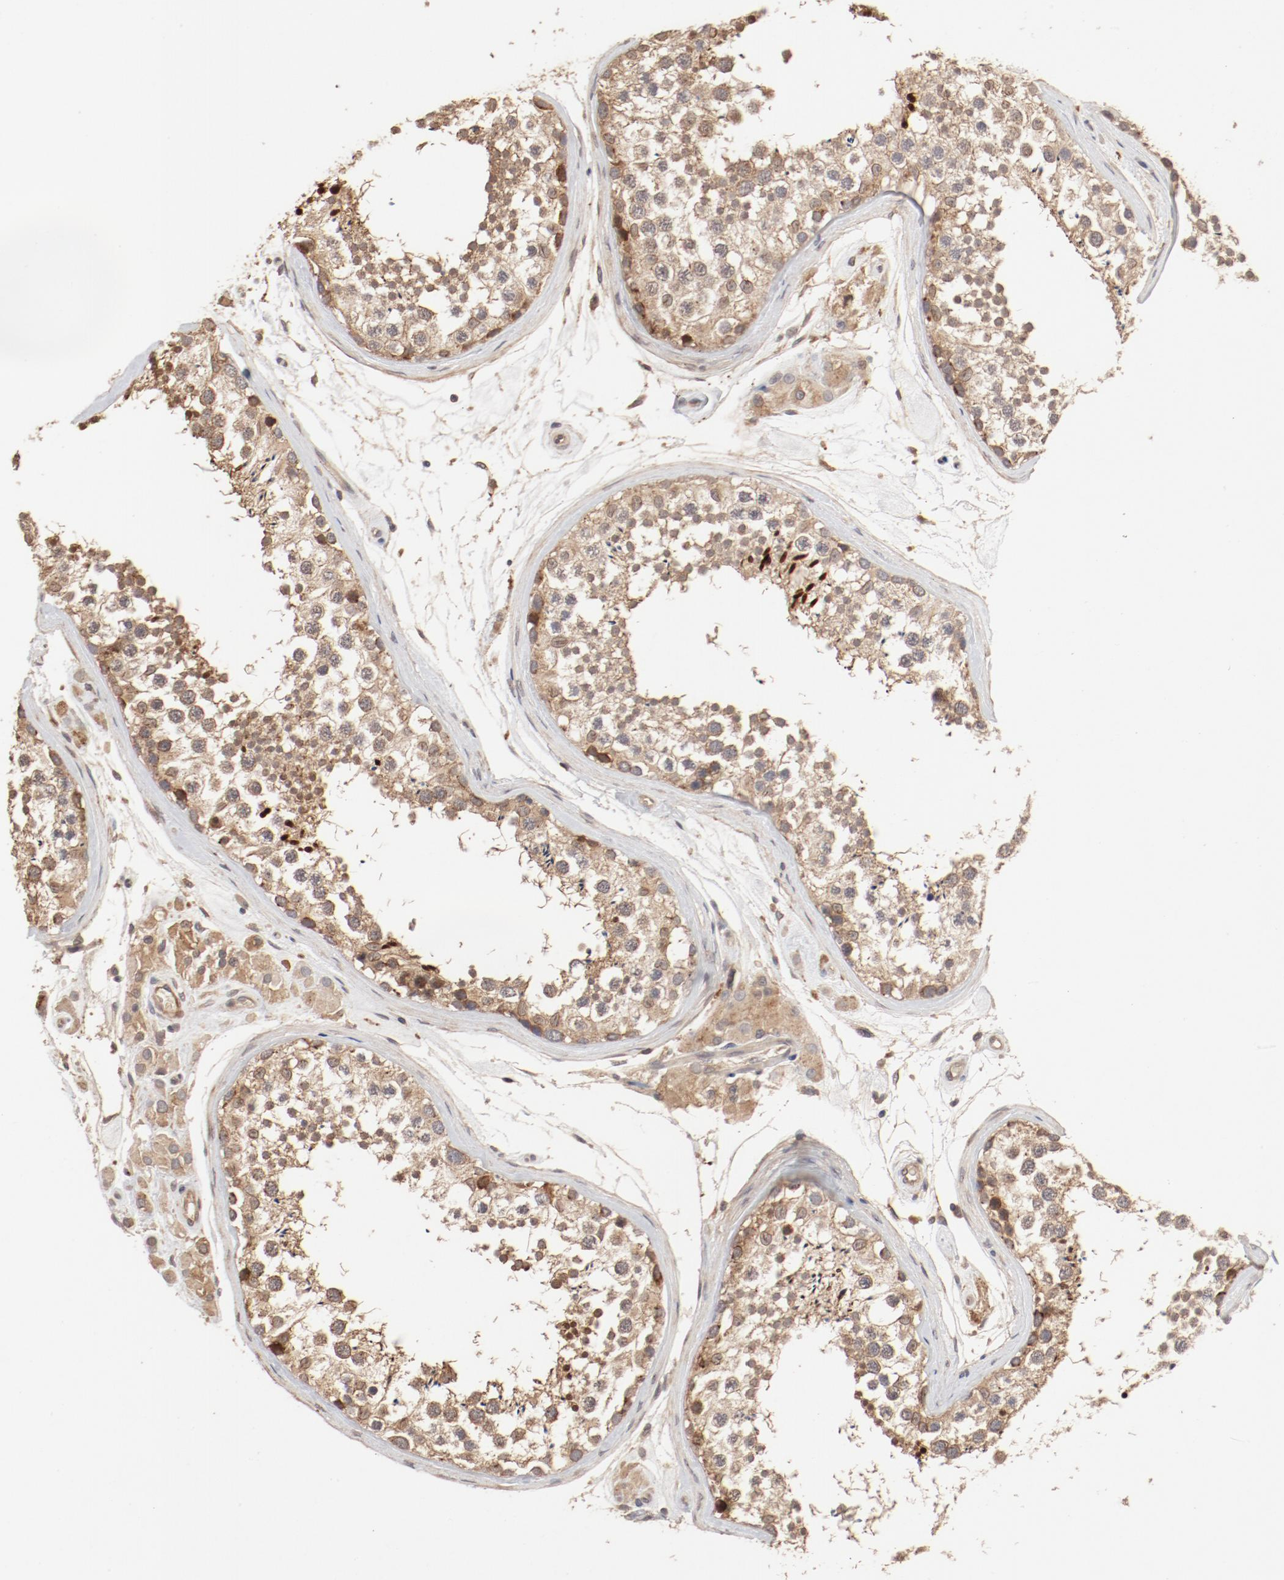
{"staining": {"intensity": "moderate", "quantity": ">75%", "location": "cytoplasmic/membranous,nuclear"}, "tissue": "testis", "cell_type": "Cells in seminiferous ducts", "image_type": "normal", "snomed": [{"axis": "morphology", "description": "Normal tissue, NOS"}, {"axis": "topography", "description": "Testis"}], "caption": "A brown stain highlights moderate cytoplasmic/membranous,nuclear expression of a protein in cells in seminiferous ducts of normal testis. The protein is stained brown, and the nuclei are stained in blue (DAB (3,3'-diaminobenzidine) IHC with brightfield microscopy, high magnification).", "gene": "IL3RA", "patient": {"sex": "male", "age": 46}}